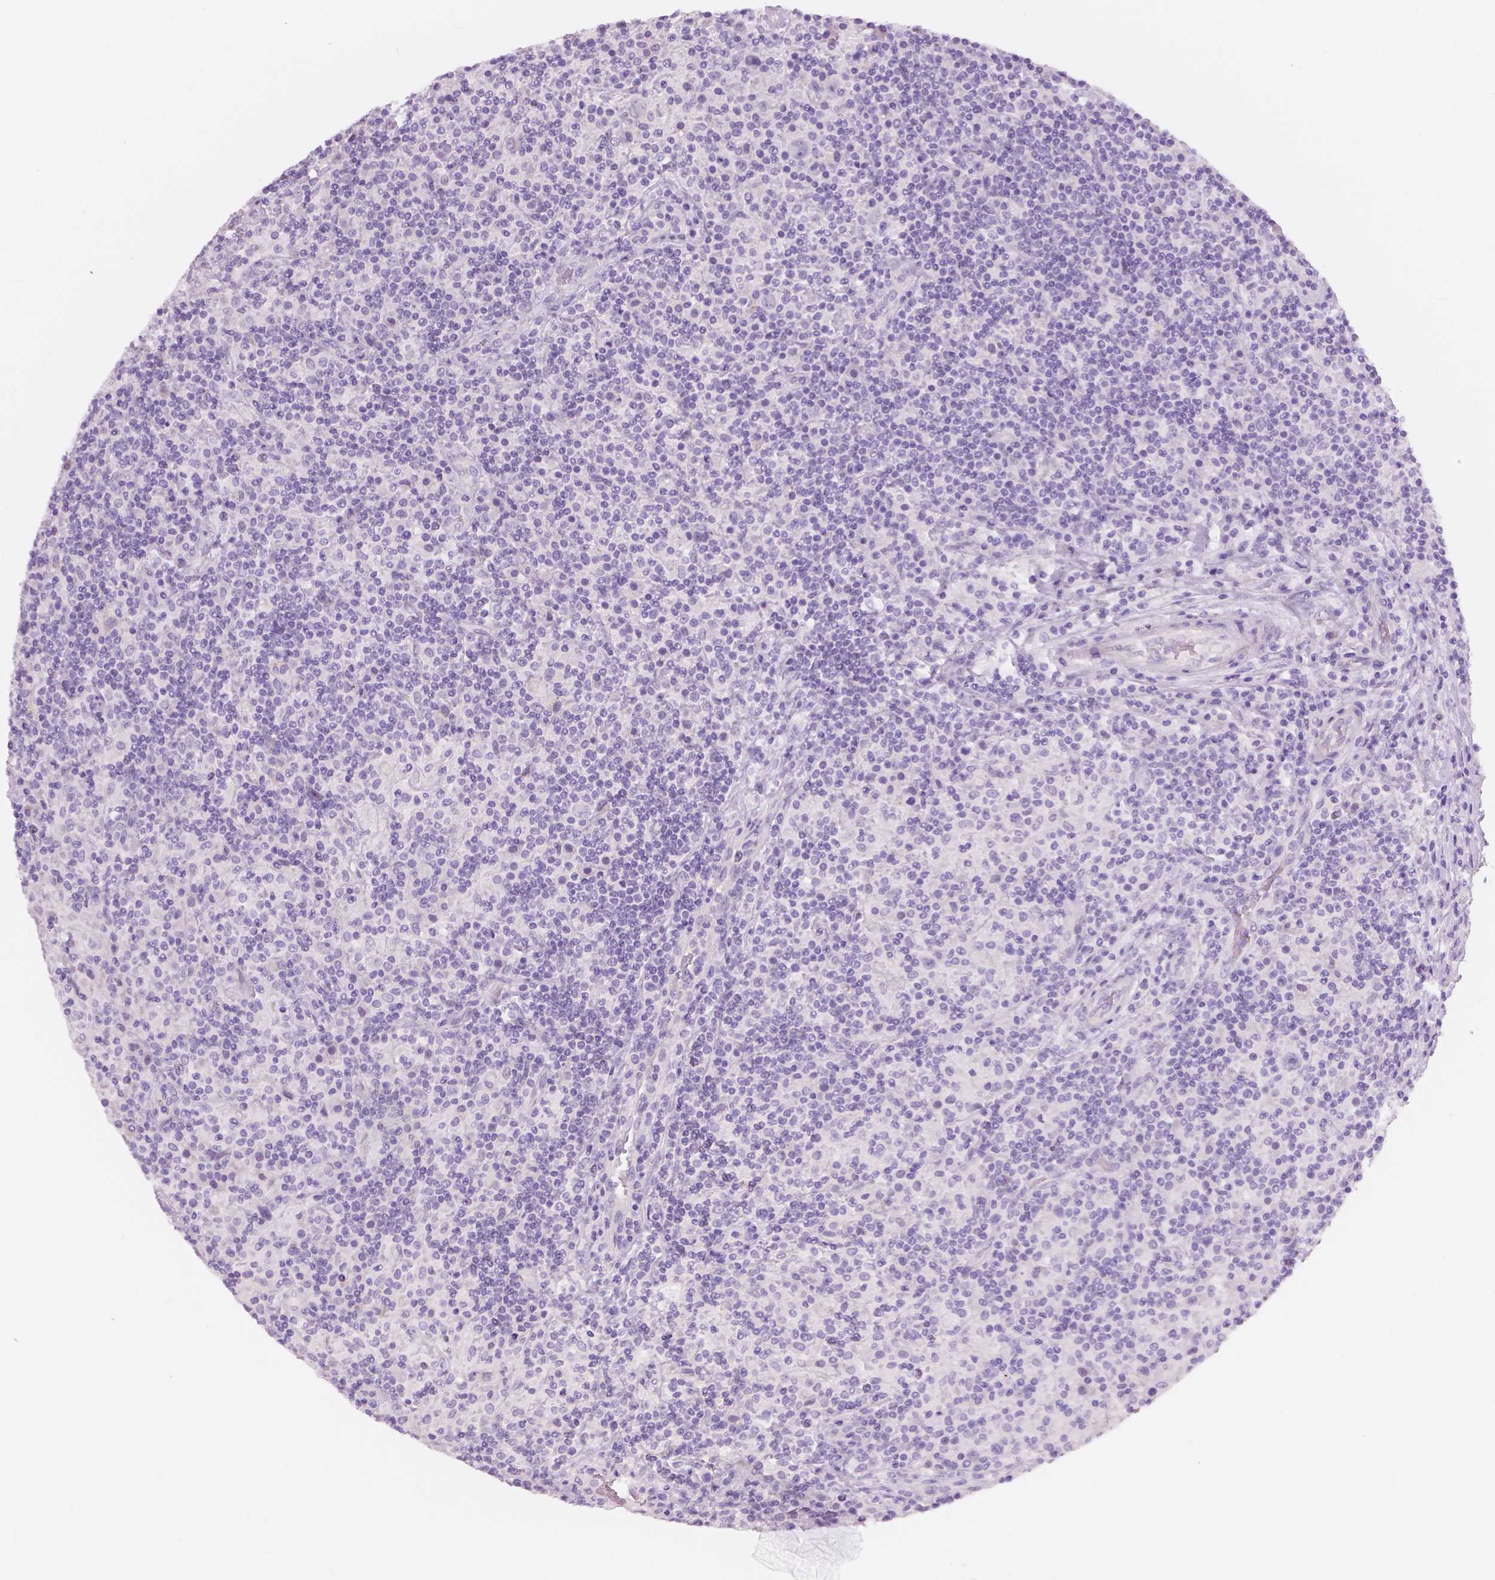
{"staining": {"intensity": "negative", "quantity": "none", "location": "none"}, "tissue": "lymphoma", "cell_type": "Tumor cells", "image_type": "cancer", "snomed": [{"axis": "morphology", "description": "Hodgkin's disease, NOS"}, {"axis": "topography", "description": "Lymph node"}], "caption": "This is an immunohistochemistry (IHC) image of Hodgkin's disease. There is no positivity in tumor cells.", "gene": "A4GNT", "patient": {"sex": "male", "age": 70}}